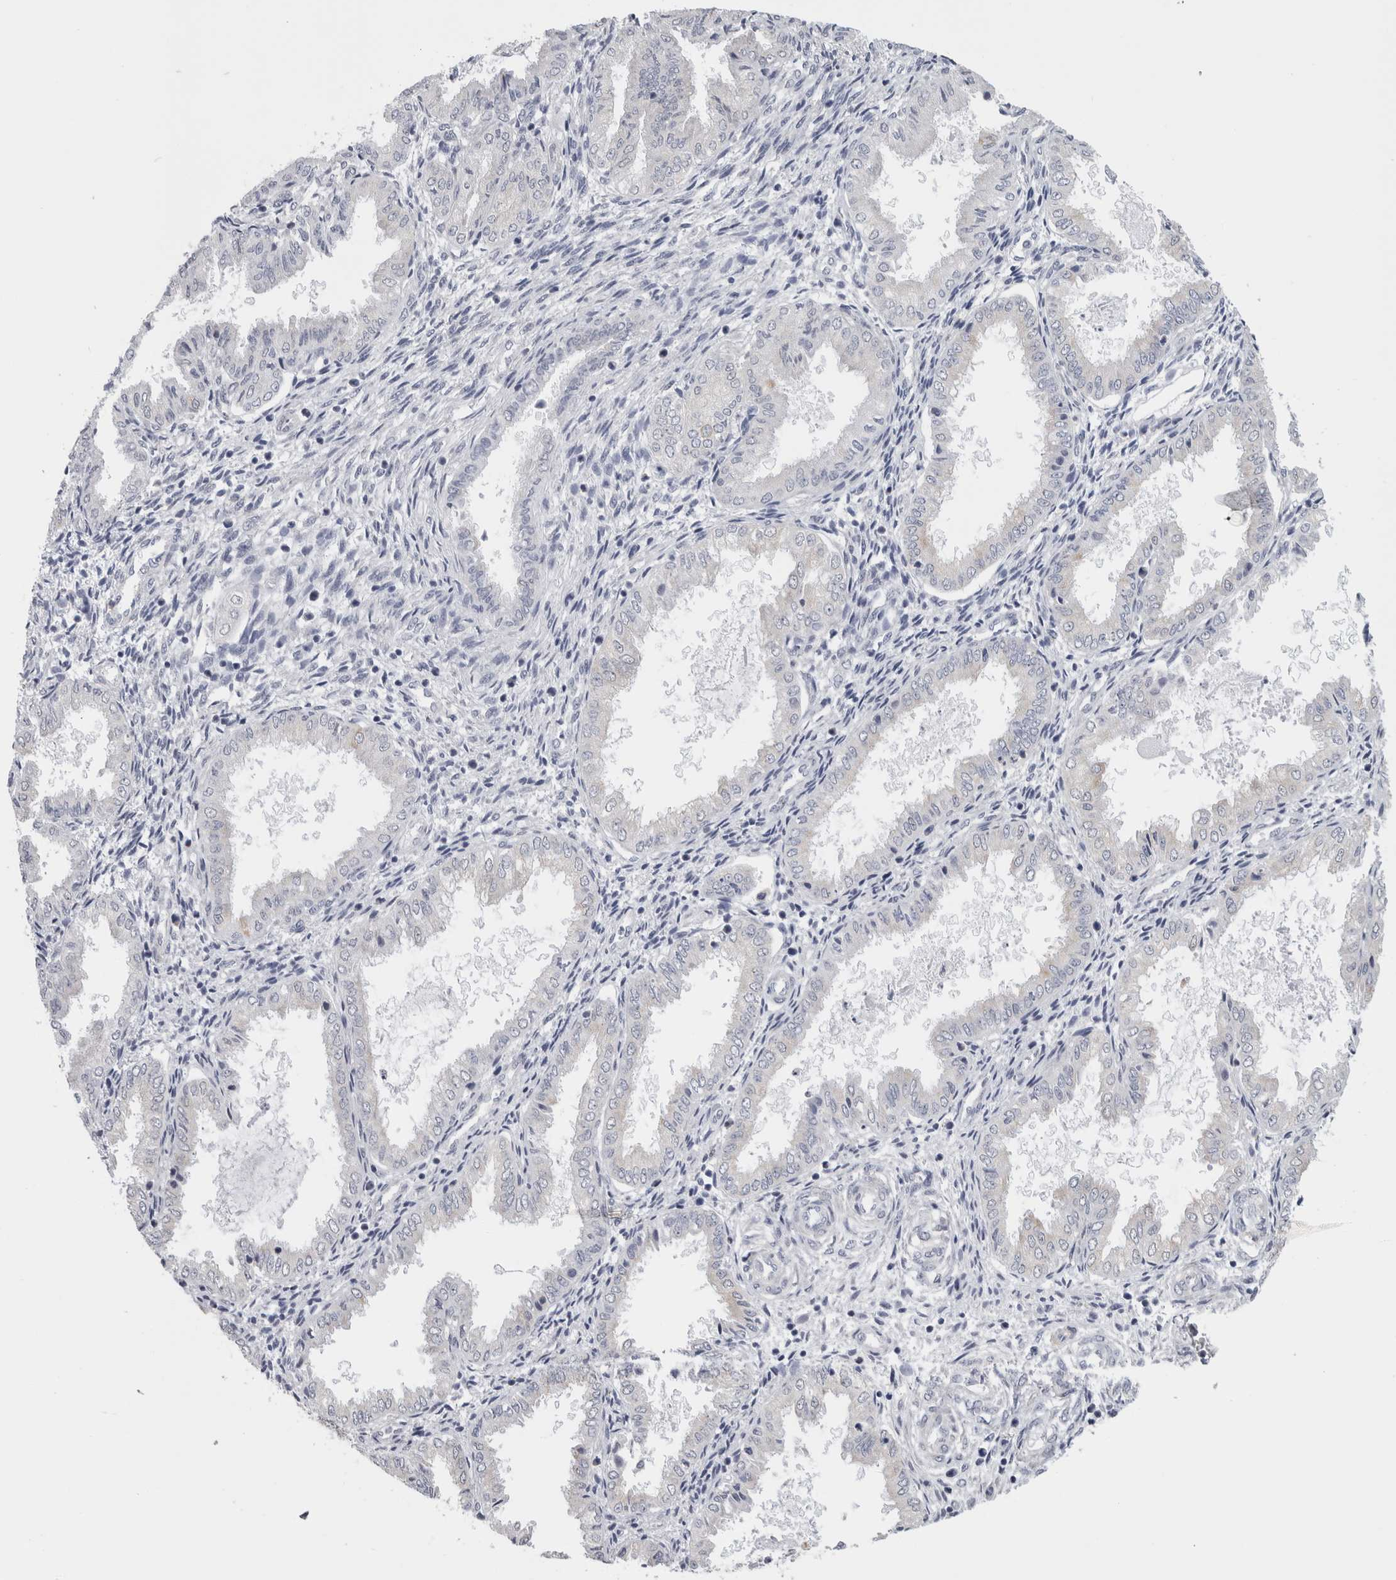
{"staining": {"intensity": "negative", "quantity": "none", "location": "none"}, "tissue": "endometrium", "cell_type": "Cells in endometrial stroma", "image_type": "normal", "snomed": [{"axis": "morphology", "description": "Normal tissue, NOS"}, {"axis": "topography", "description": "Endometrium"}], "caption": "IHC photomicrograph of normal endometrium stained for a protein (brown), which shows no positivity in cells in endometrial stroma.", "gene": "TMEM242", "patient": {"sex": "female", "age": 33}}